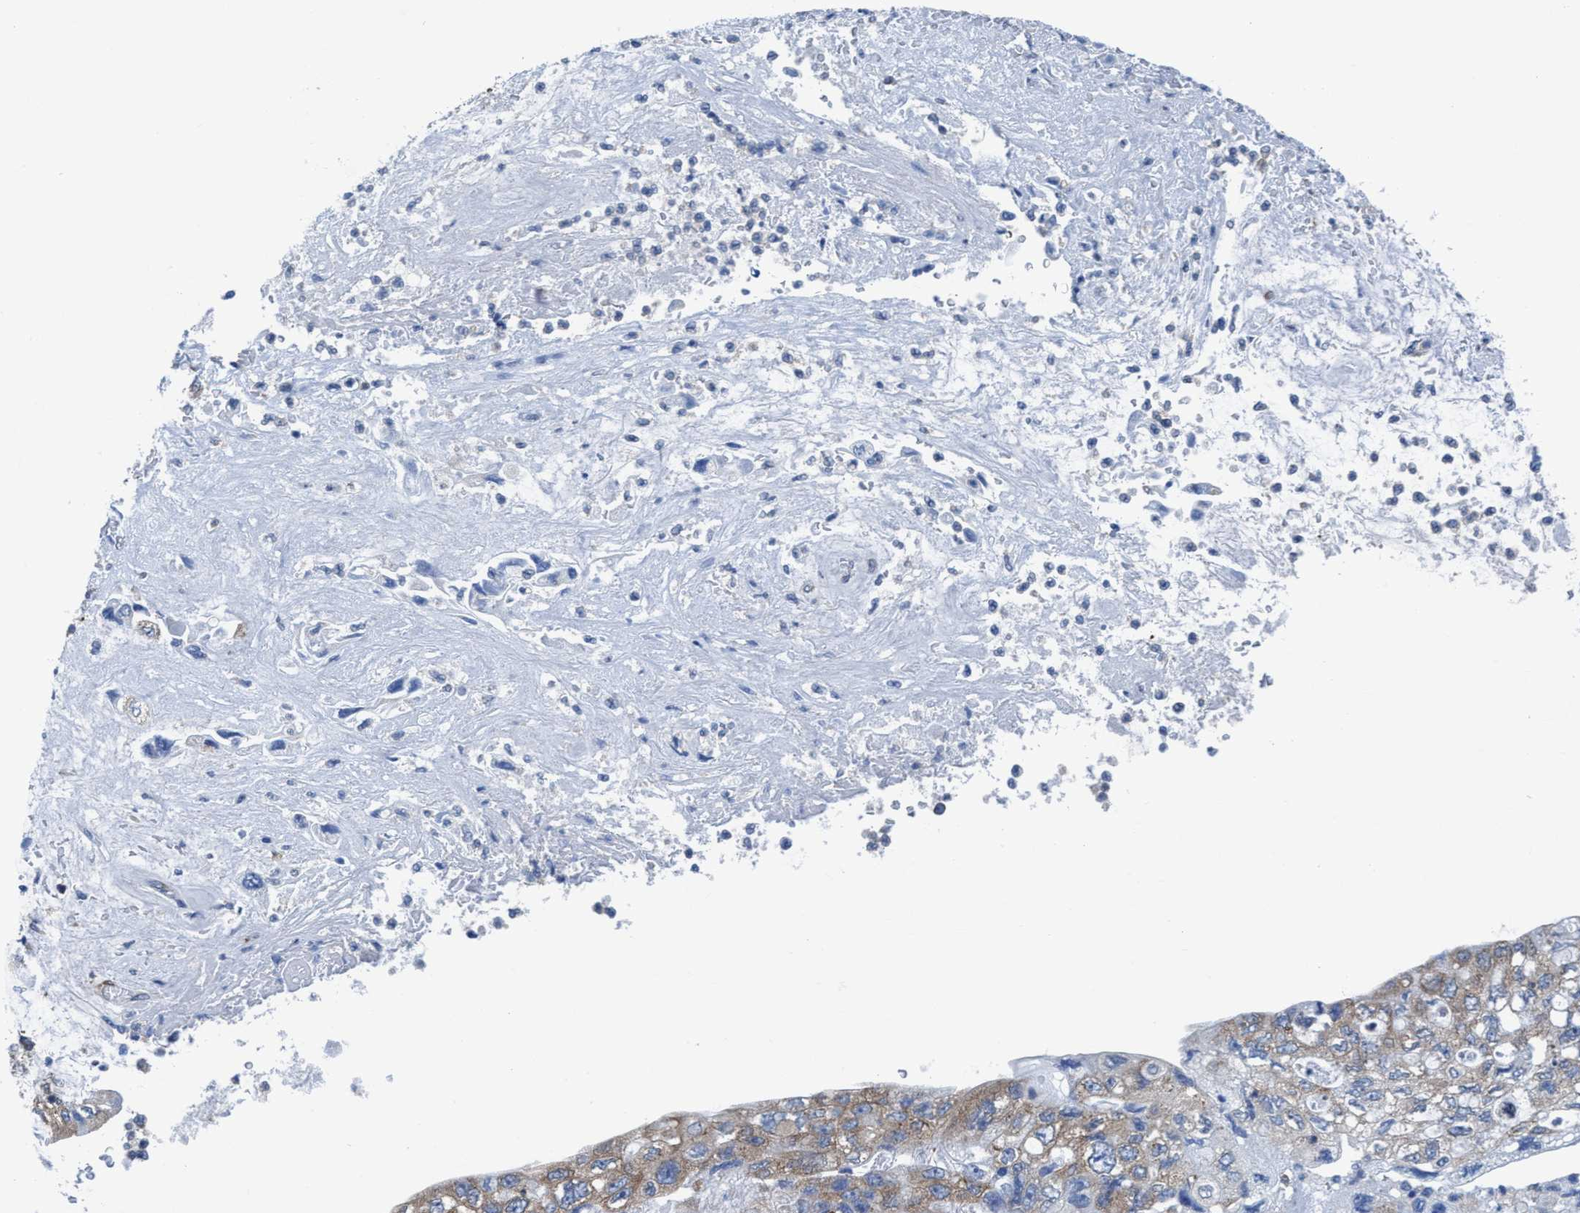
{"staining": {"intensity": "weak", "quantity": "<25%", "location": "cytoplasmic/membranous"}, "tissue": "pancreatic cancer", "cell_type": "Tumor cells", "image_type": "cancer", "snomed": [{"axis": "morphology", "description": "Adenocarcinoma, NOS"}, {"axis": "topography", "description": "Pancreas"}], "caption": "Immunohistochemistry (IHC) photomicrograph of neoplastic tissue: human pancreatic cancer stained with DAB shows no significant protein staining in tumor cells.", "gene": "NMT1", "patient": {"sex": "female", "age": 73}}